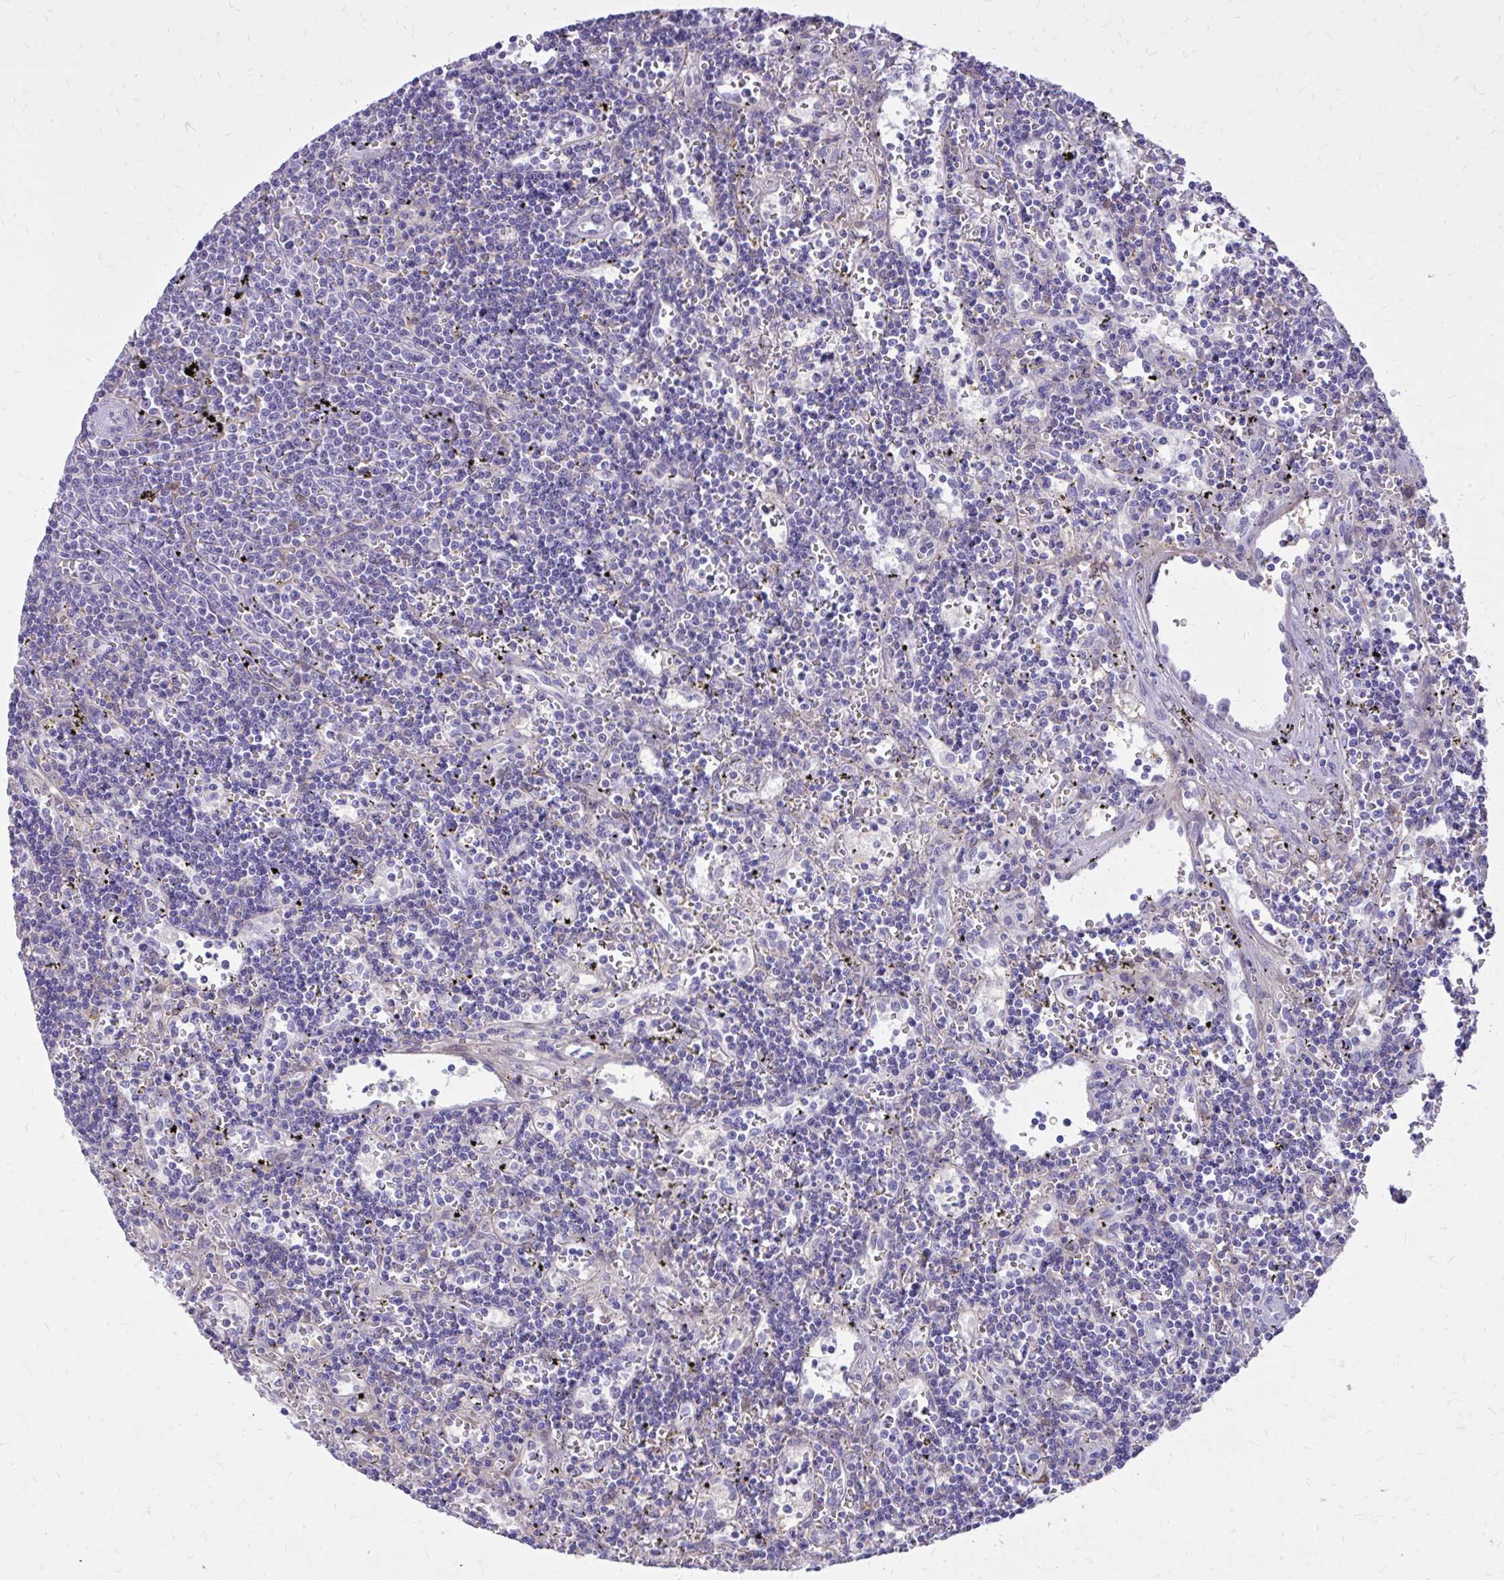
{"staining": {"intensity": "negative", "quantity": "none", "location": "none"}, "tissue": "lymphoma", "cell_type": "Tumor cells", "image_type": "cancer", "snomed": [{"axis": "morphology", "description": "Malignant lymphoma, non-Hodgkin's type, Low grade"}, {"axis": "topography", "description": "Spleen"}], "caption": "A histopathology image of lymphoma stained for a protein shows no brown staining in tumor cells.", "gene": "NNMT", "patient": {"sex": "male", "age": 60}}